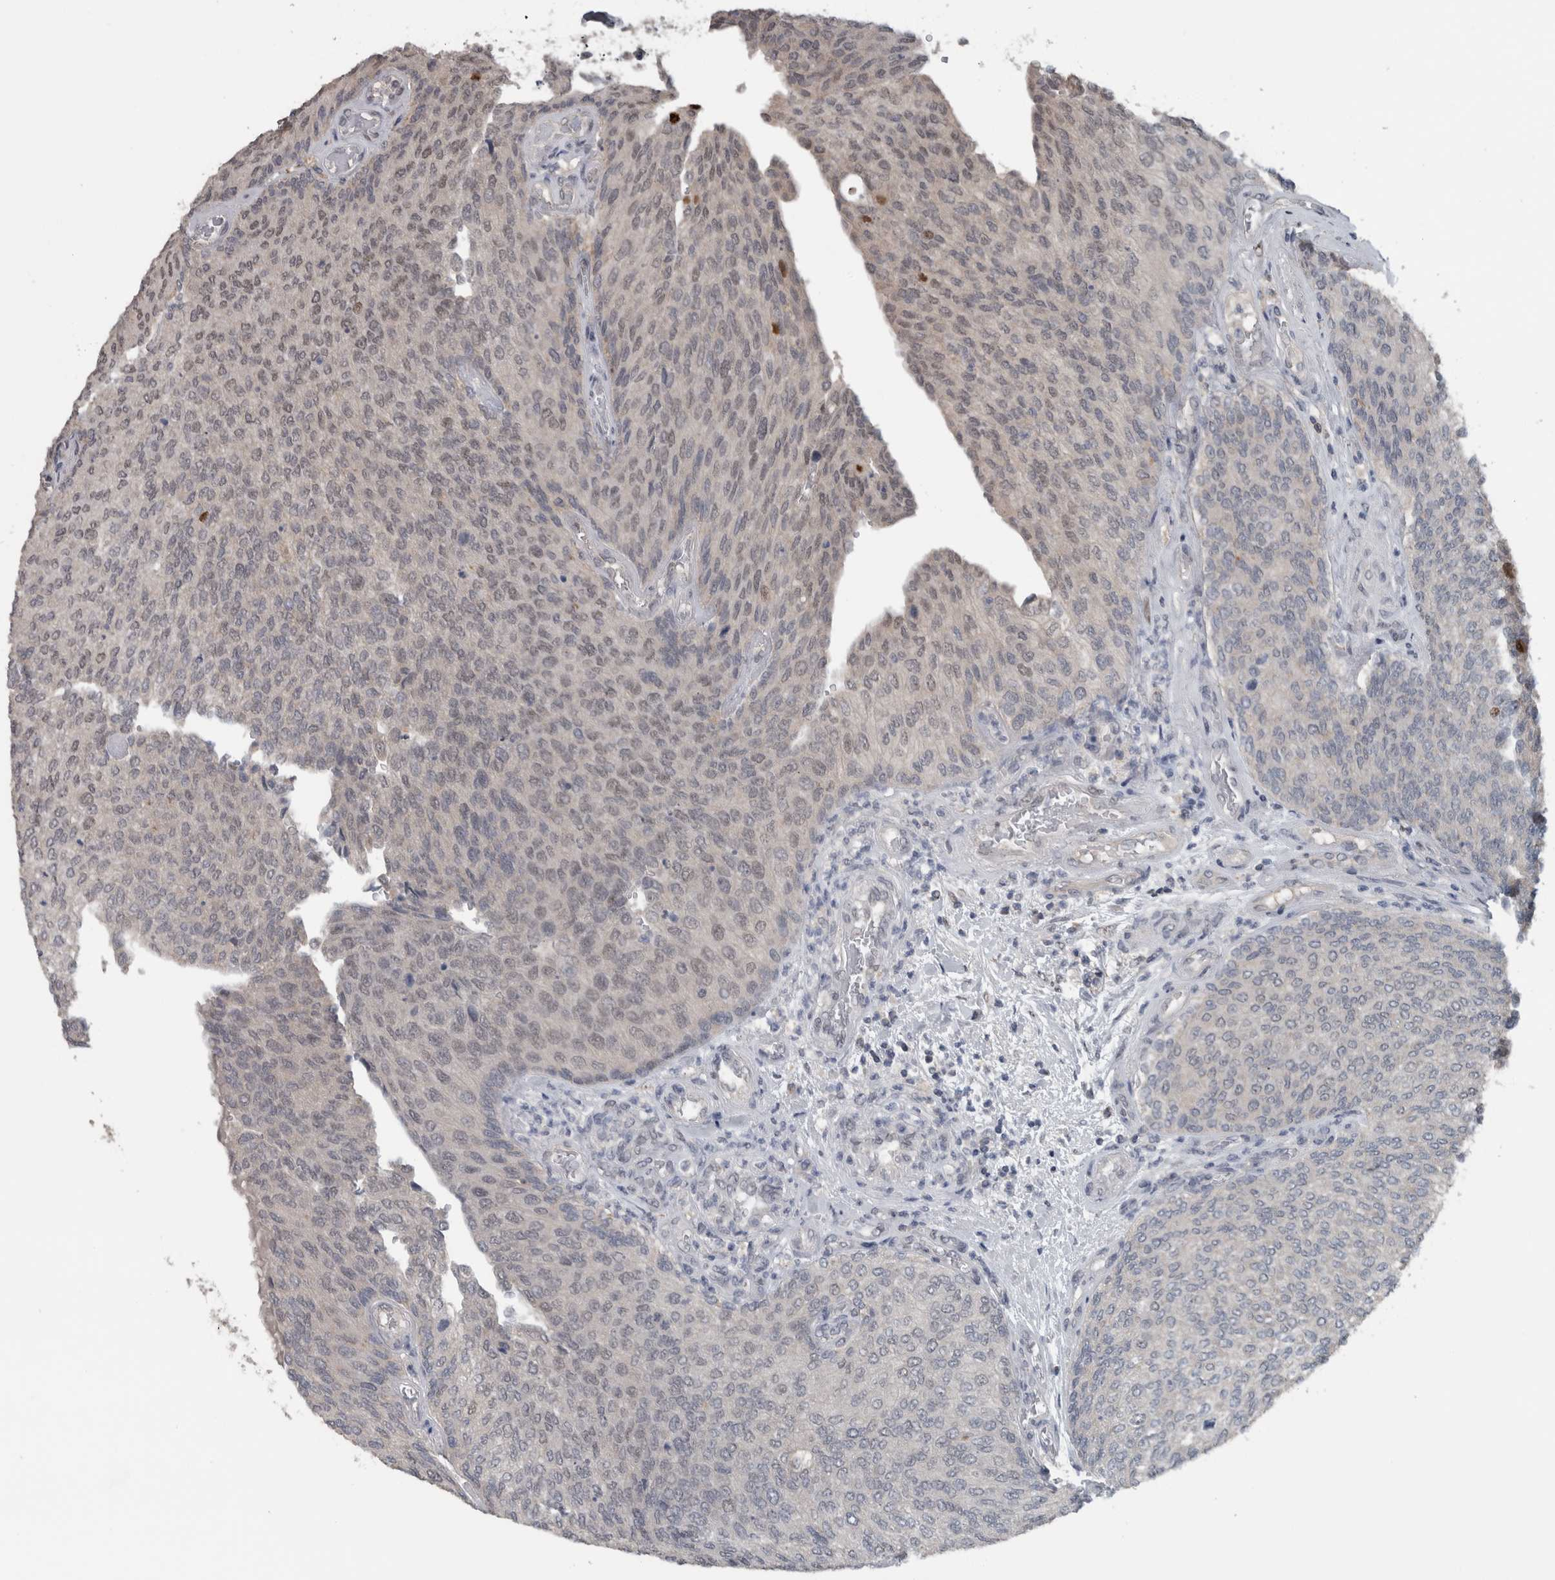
{"staining": {"intensity": "weak", "quantity": "<25%", "location": "nuclear"}, "tissue": "urothelial cancer", "cell_type": "Tumor cells", "image_type": "cancer", "snomed": [{"axis": "morphology", "description": "Urothelial carcinoma, Low grade"}, {"axis": "topography", "description": "Urinary bladder"}], "caption": "Micrograph shows no protein positivity in tumor cells of urothelial cancer tissue. (Stains: DAB immunohistochemistry (IHC) with hematoxylin counter stain, Microscopy: brightfield microscopy at high magnification).", "gene": "ZBTB21", "patient": {"sex": "female", "age": 79}}